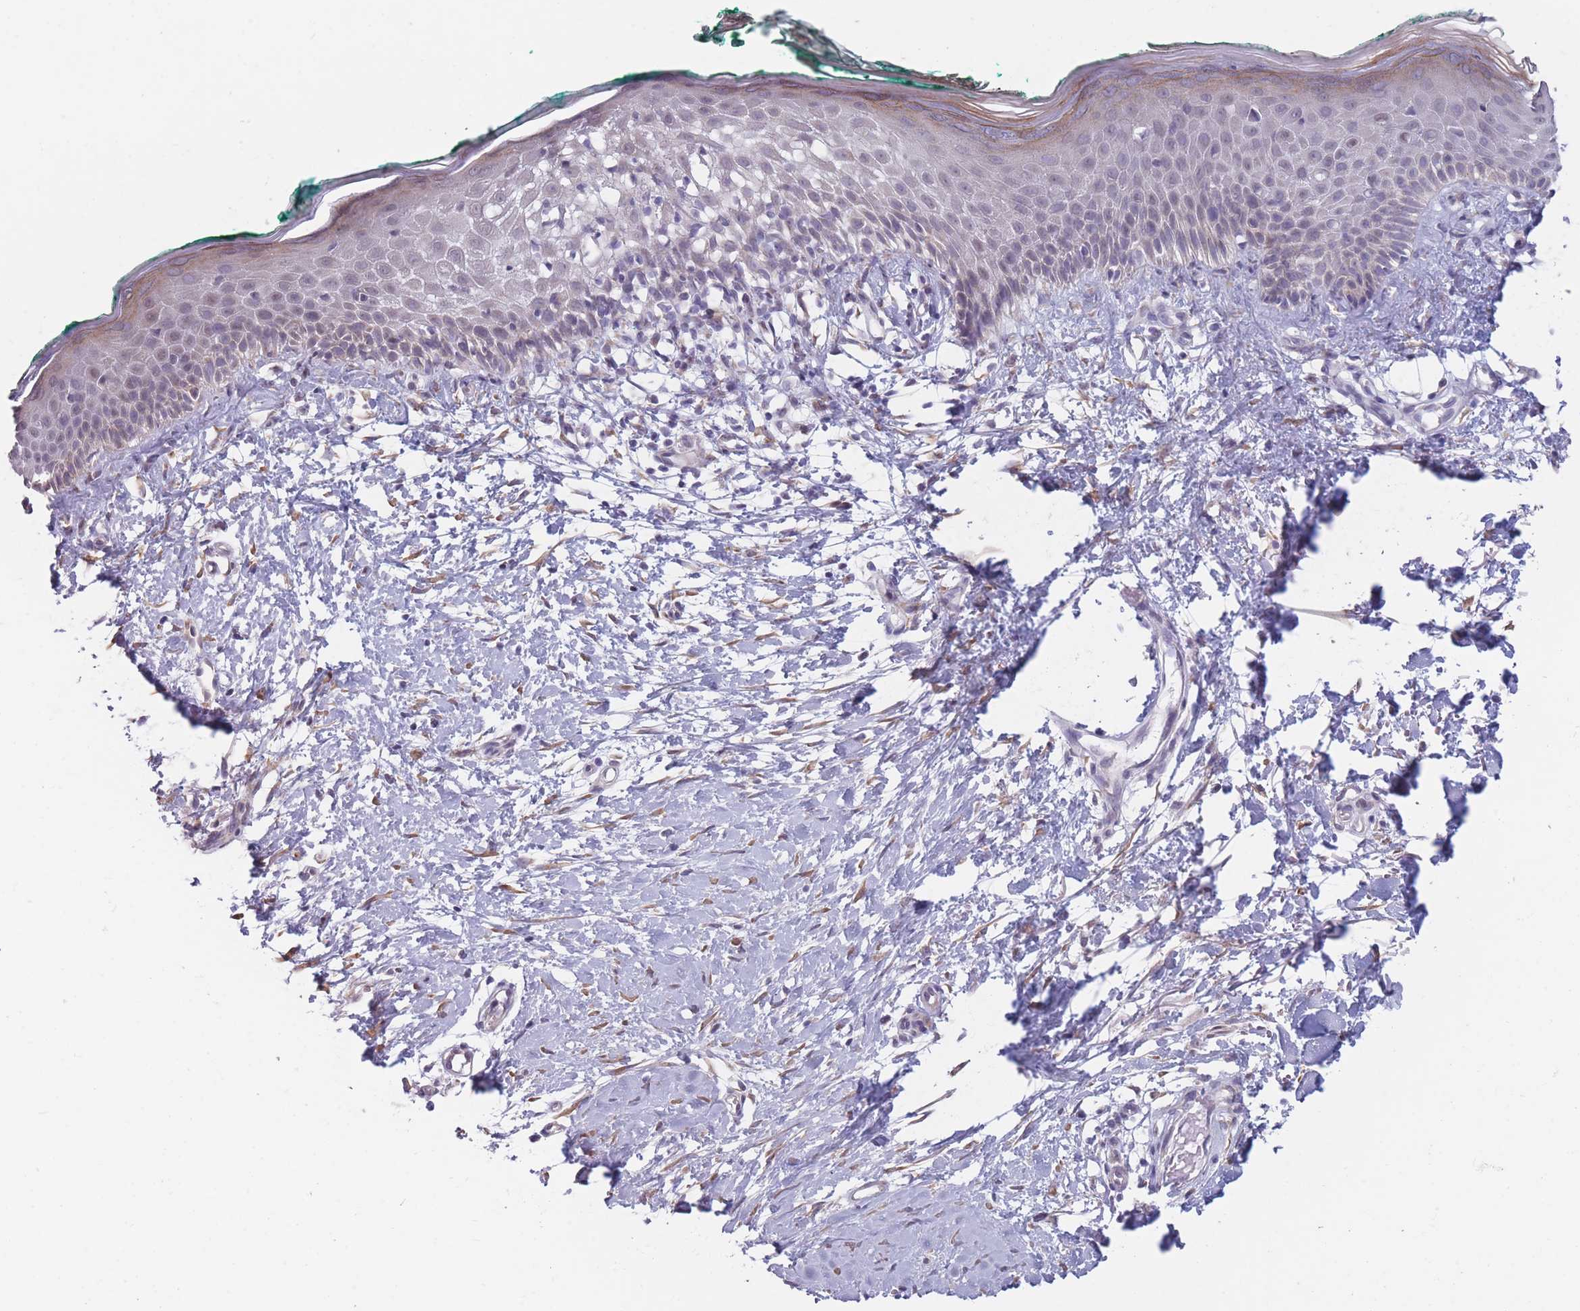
{"staining": {"intensity": "negative", "quantity": "none", "location": "none"}, "tissue": "skin", "cell_type": "Fibroblasts", "image_type": "normal", "snomed": [{"axis": "morphology", "description": "Normal tissue, NOS"}, {"axis": "morphology", "description": "Malignant melanoma, NOS"}, {"axis": "topography", "description": "Skin"}], "caption": "The image shows no staining of fibroblasts in normal skin.", "gene": "COL27A1", "patient": {"sex": "male", "age": 62}}